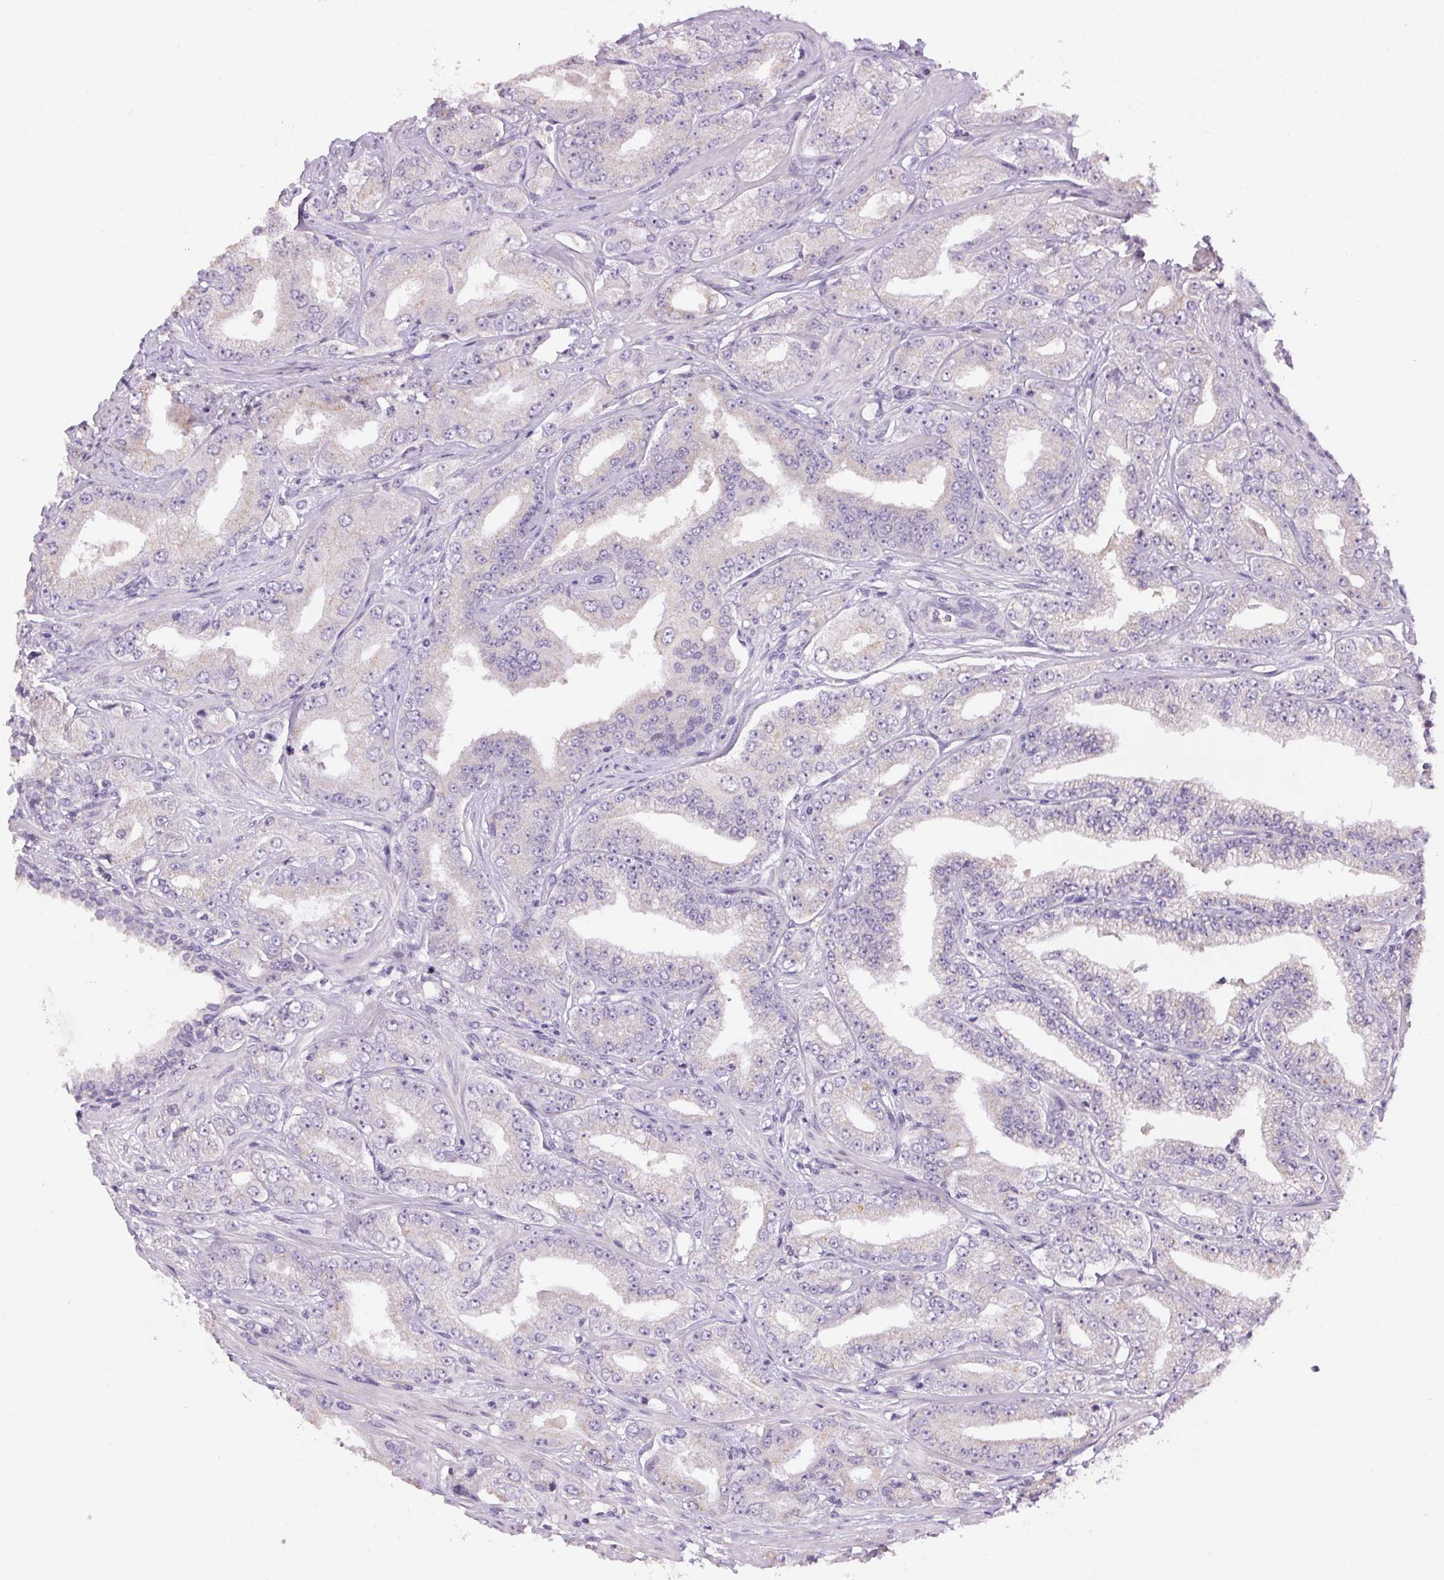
{"staining": {"intensity": "negative", "quantity": "none", "location": "none"}, "tissue": "prostate cancer", "cell_type": "Tumor cells", "image_type": "cancer", "snomed": [{"axis": "morphology", "description": "Adenocarcinoma, Low grade"}, {"axis": "topography", "description": "Prostate"}], "caption": "Immunohistochemistry histopathology image of human prostate adenocarcinoma (low-grade) stained for a protein (brown), which demonstrates no expression in tumor cells.", "gene": "SPACA9", "patient": {"sex": "male", "age": 60}}